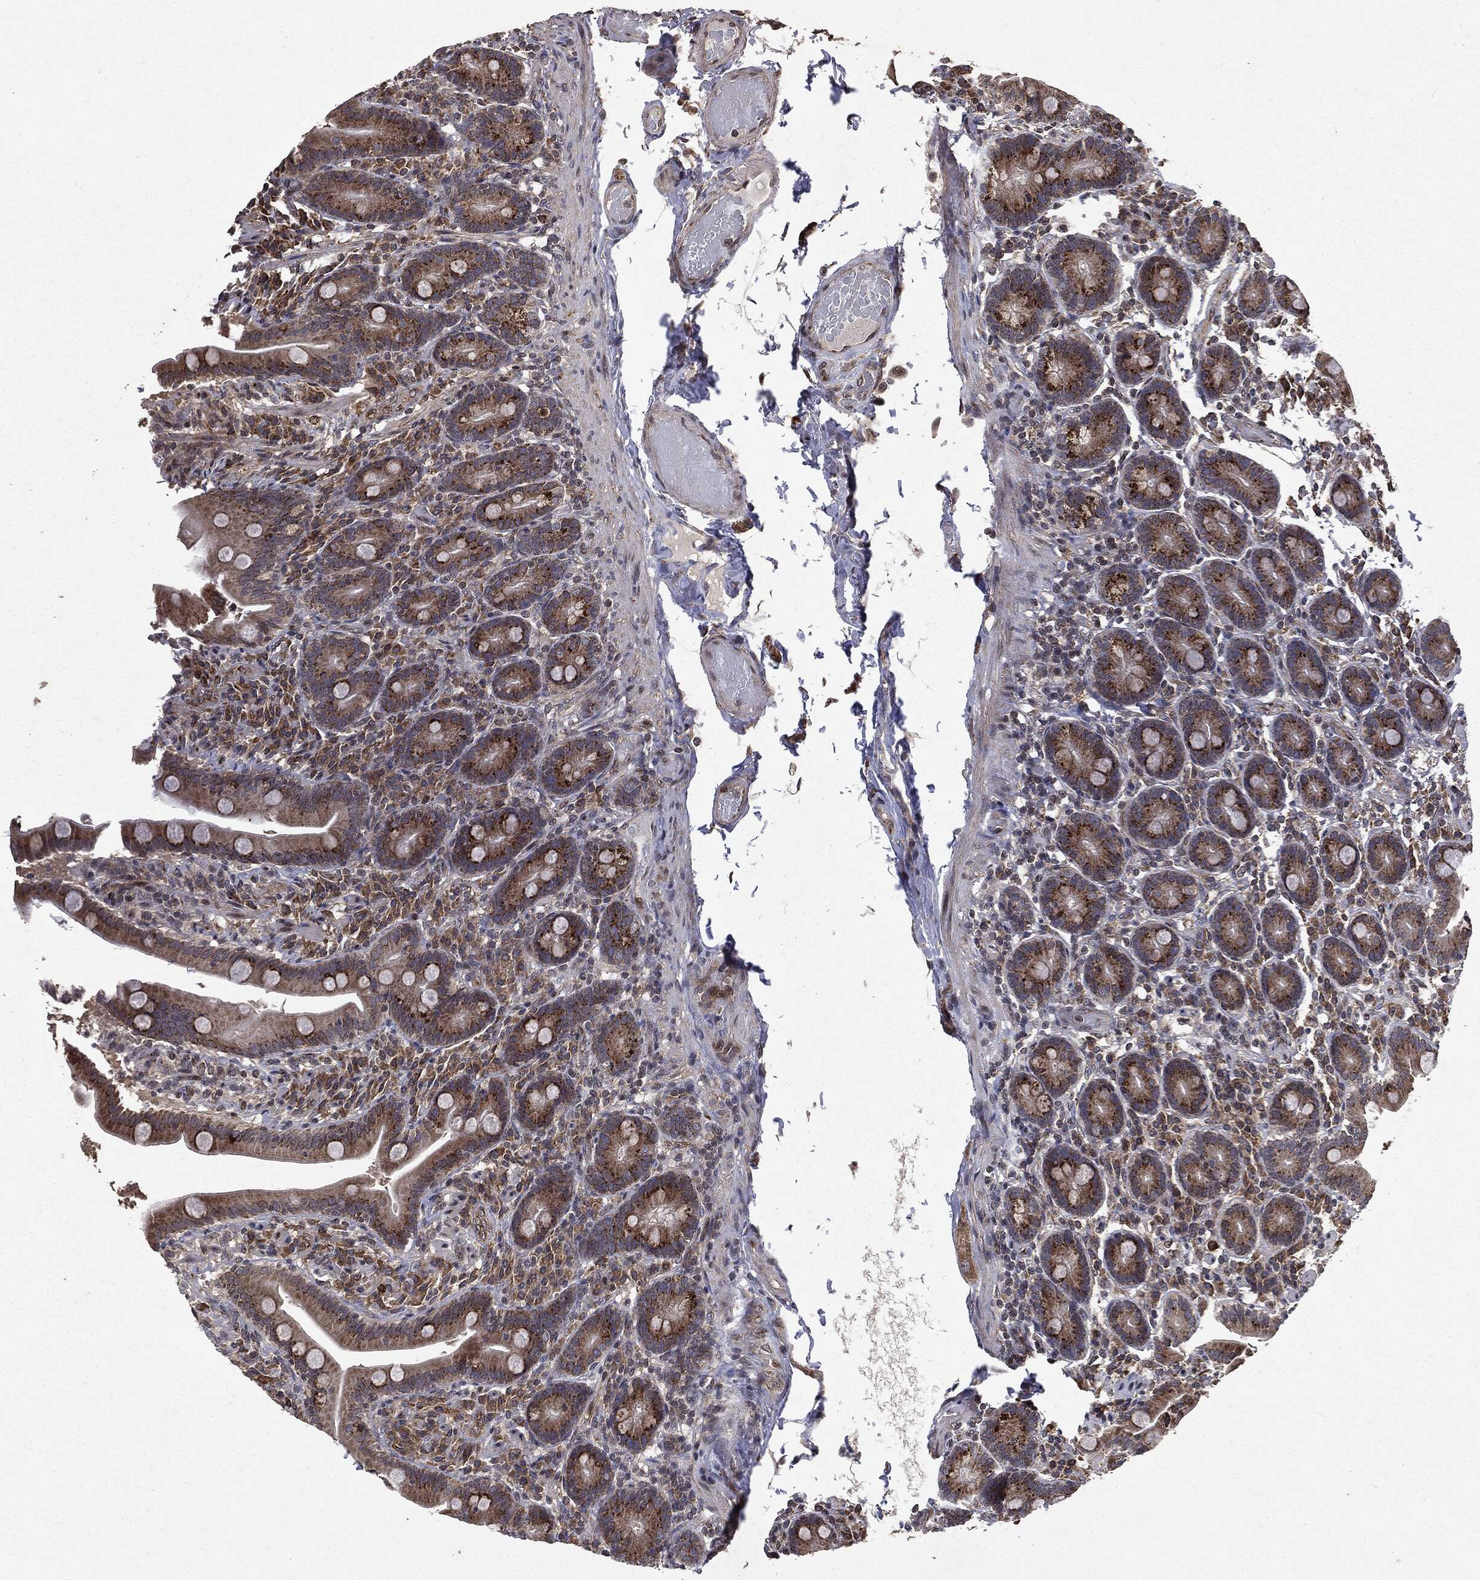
{"staining": {"intensity": "strong", "quantity": "25%-75%", "location": "cytoplasmic/membranous"}, "tissue": "small intestine", "cell_type": "Glandular cells", "image_type": "normal", "snomed": [{"axis": "morphology", "description": "Normal tissue, NOS"}, {"axis": "topography", "description": "Small intestine"}], "caption": "Glandular cells show high levels of strong cytoplasmic/membranous staining in about 25%-75% of cells in benign human small intestine. (Stains: DAB in brown, nuclei in blue, Microscopy: brightfield microscopy at high magnification).", "gene": "PLPPR2", "patient": {"sex": "male", "age": 66}}